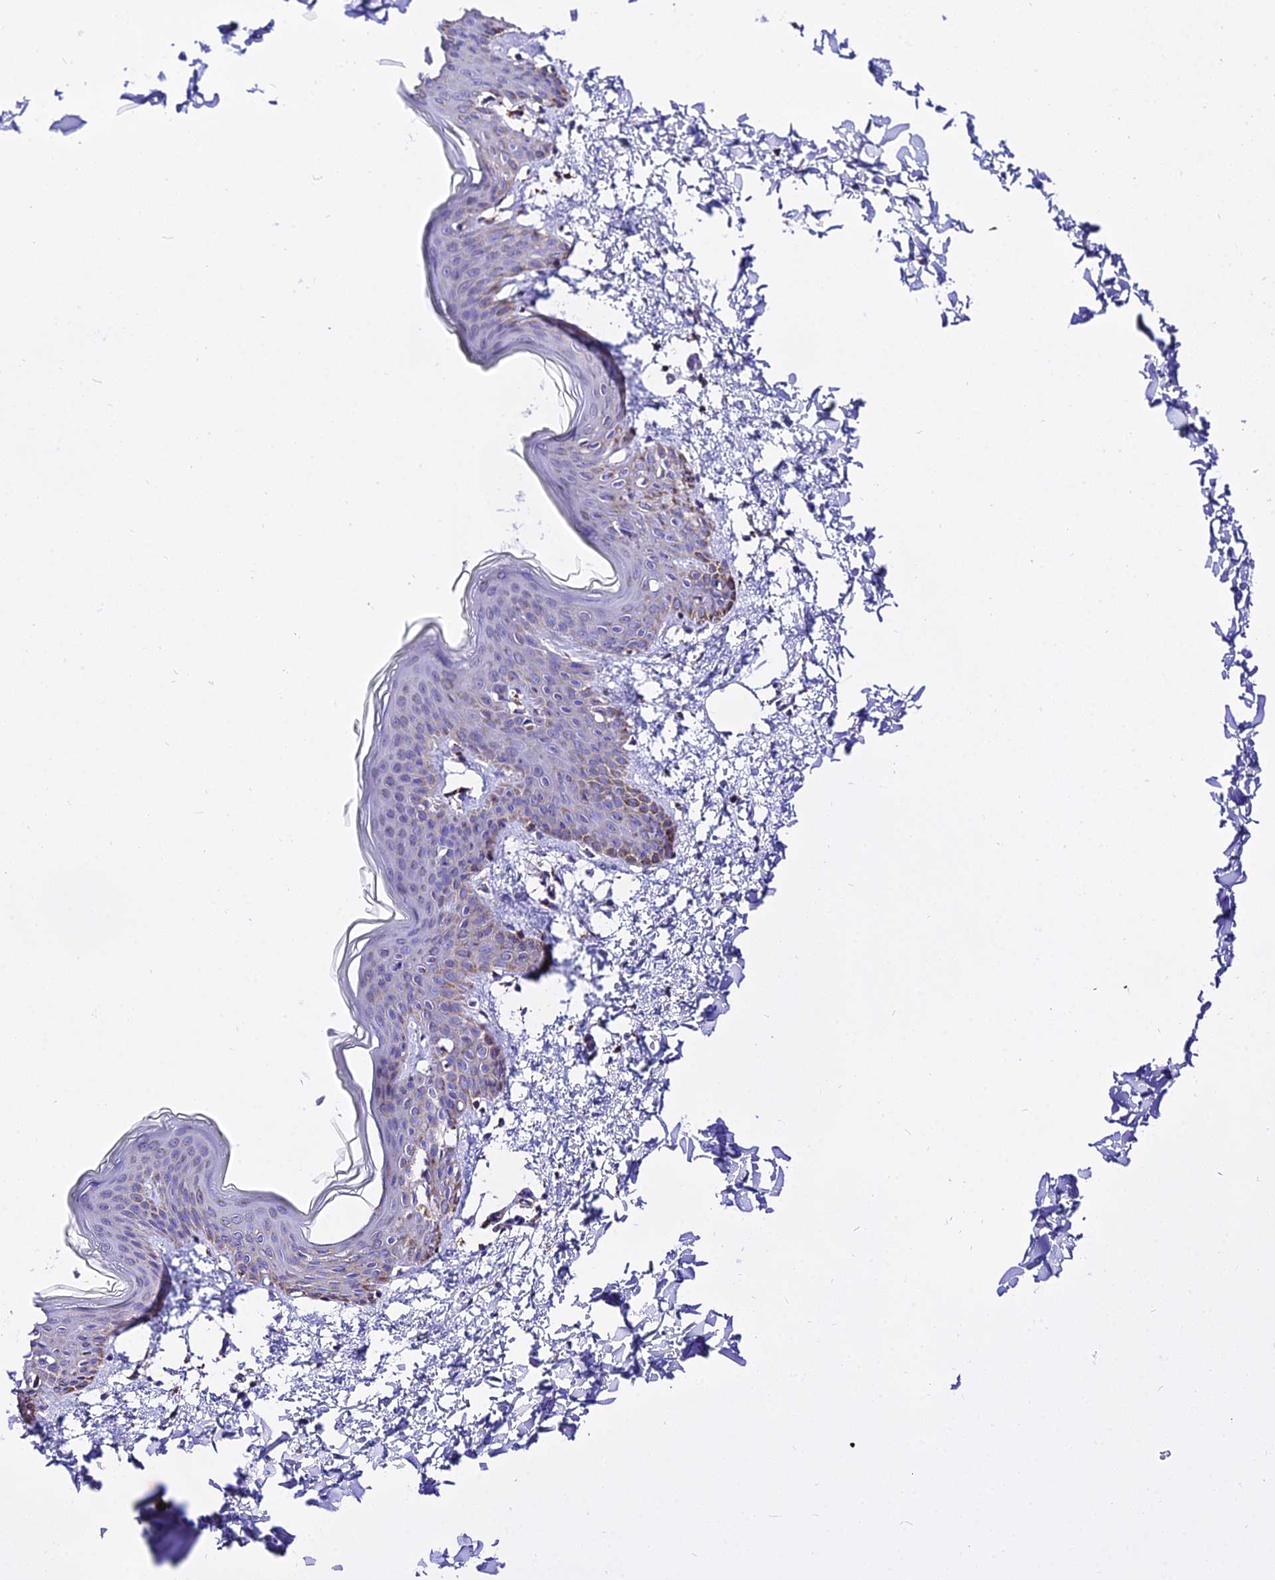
{"staining": {"intensity": "moderate", "quantity": "25%-75%", "location": "cytoplasmic/membranous,nuclear"}, "tissue": "skin", "cell_type": "Fibroblasts", "image_type": "normal", "snomed": [{"axis": "morphology", "description": "Normal tissue, NOS"}, {"axis": "topography", "description": "Skin"}], "caption": "High-power microscopy captured an immunohistochemistry (IHC) photomicrograph of benign skin, revealing moderate cytoplasmic/membranous,nuclear staining in about 25%-75% of fibroblasts.", "gene": "ATP5PD", "patient": {"sex": "female", "age": 17}}